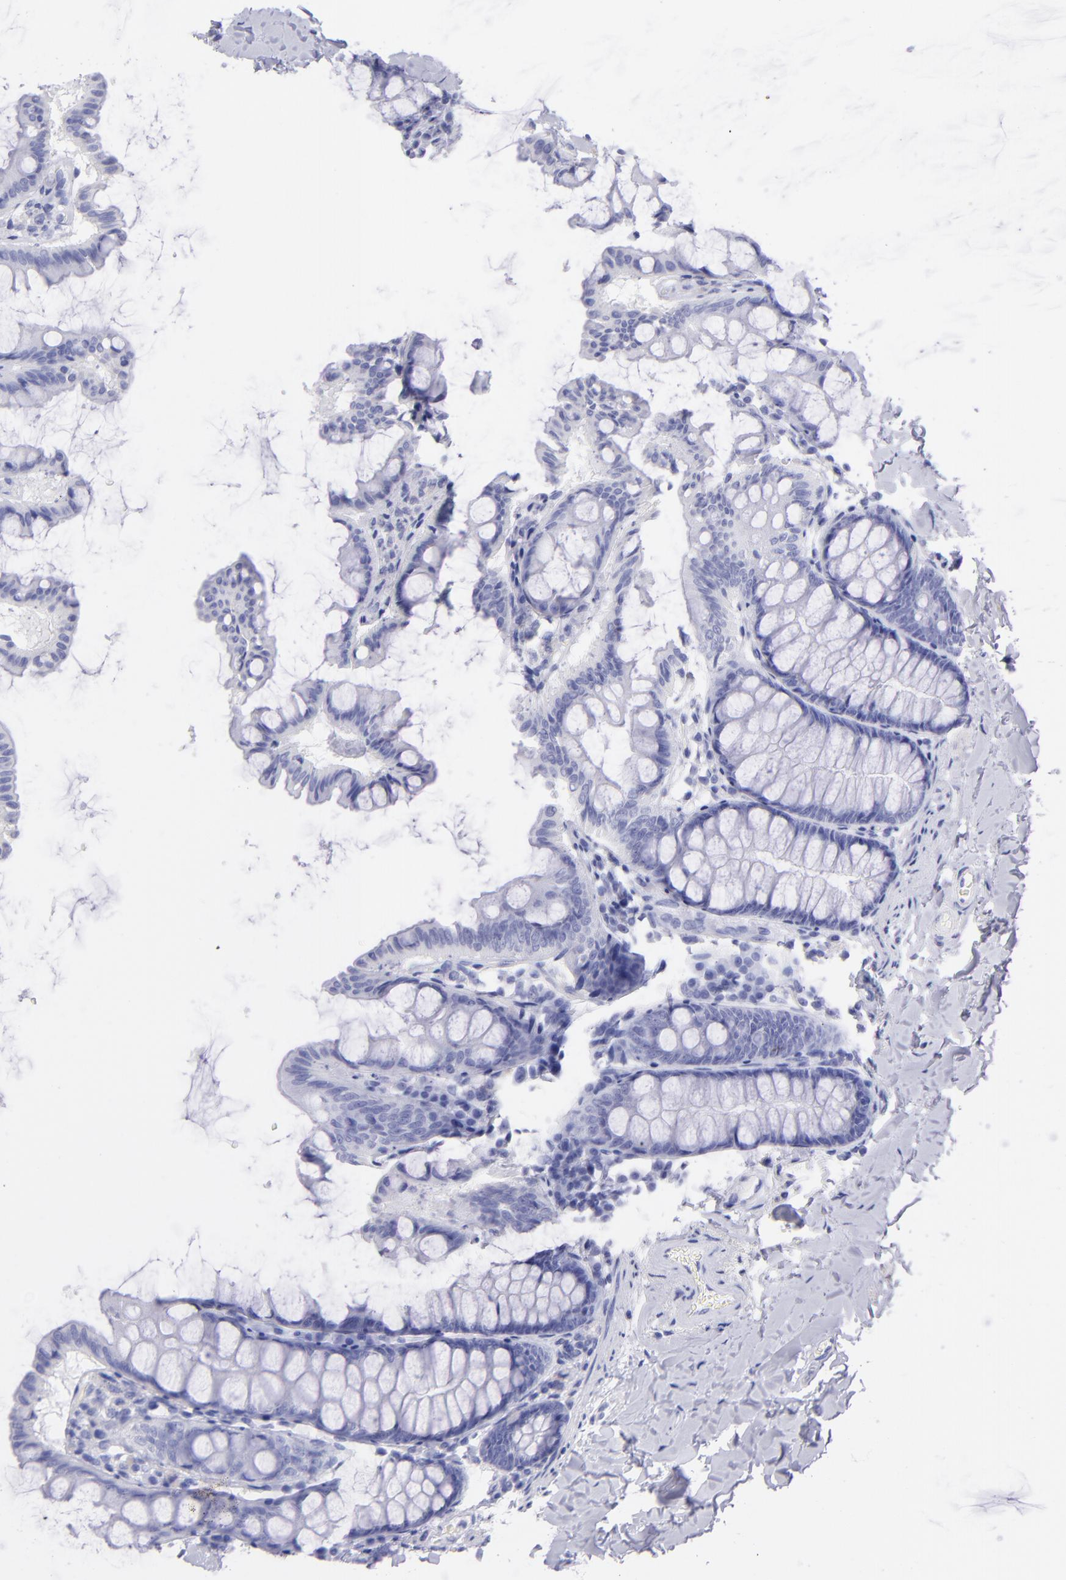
{"staining": {"intensity": "negative", "quantity": "none", "location": "none"}, "tissue": "colon", "cell_type": "Endothelial cells", "image_type": "normal", "snomed": [{"axis": "morphology", "description": "Normal tissue, NOS"}, {"axis": "topography", "description": "Colon"}], "caption": "DAB (3,3'-diaminobenzidine) immunohistochemical staining of unremarkable colon demonstrates no significant staining in endothelial cells. Brightfield microscopy of immunohistochemistry (IHC) stained with DAB (3,3'-diaminobenzidine) (brown) and hematoxylin (blue), captured at high magnification.", "gene": "CNP", "patient": {"sex": "female", "age": 61}}